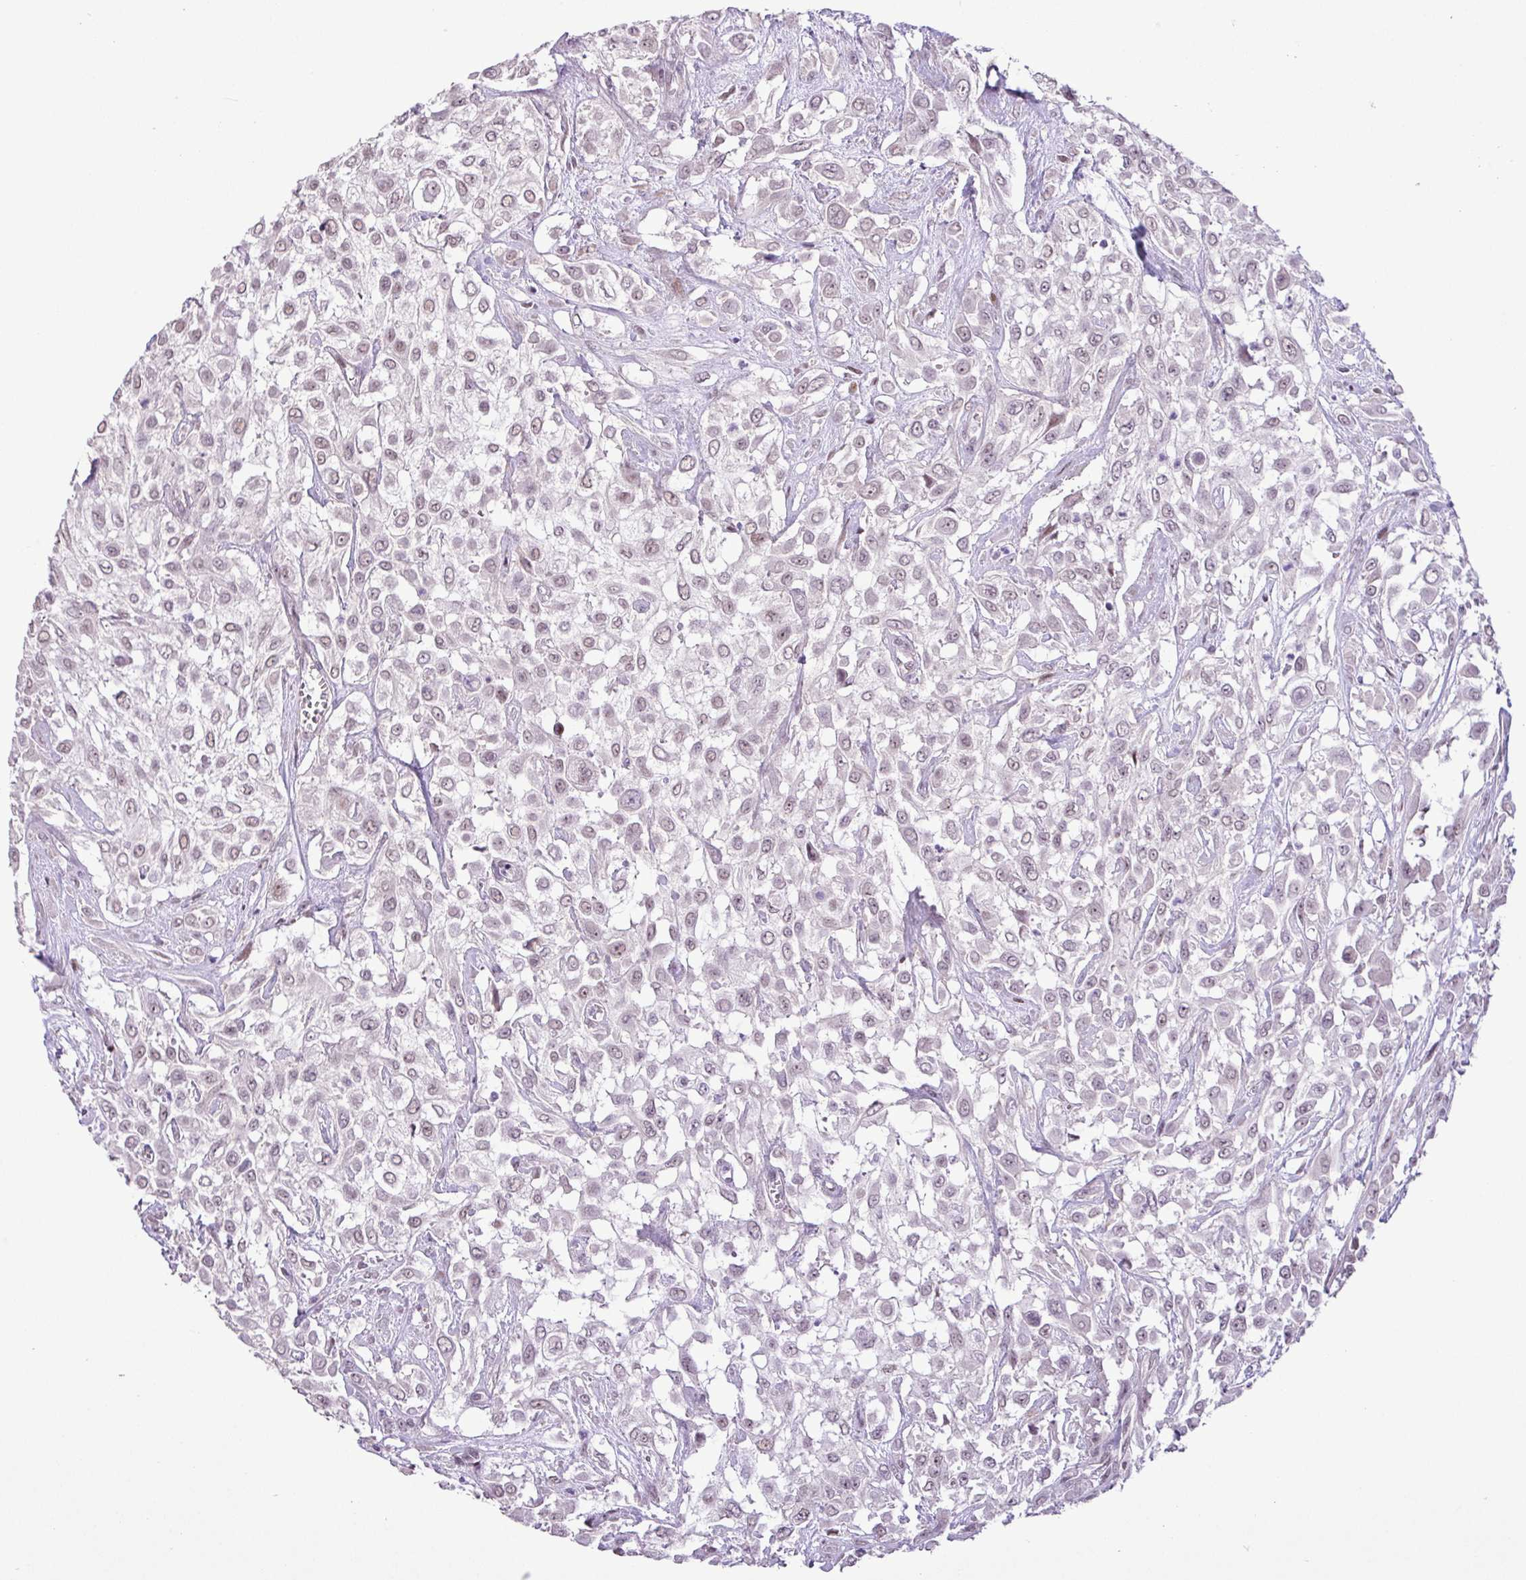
{"staining": {"intensity": "negative", "quantity": "none", "location": "none"}, "tissue": "urothelial cancer", "cell_type": "Tumor cells", "image_type": "cancer", "snomed": [{"axis": "morphology", "description": "Urothelial carcinoma, High grade"}, {"axis": "topography", "description": "Urinary bladder"}], "caption": "Immunohistochemistry (IHC) image of neoplastic tissue: human urothelial cancer stained with DAB displays no significant protein positivity in tumor cells. (Immunohistochemistry (IHC), brightfield microscopy, high magnification).", "gene": "ZNF354A", "patient": {"sex": "male", "age": 57}}